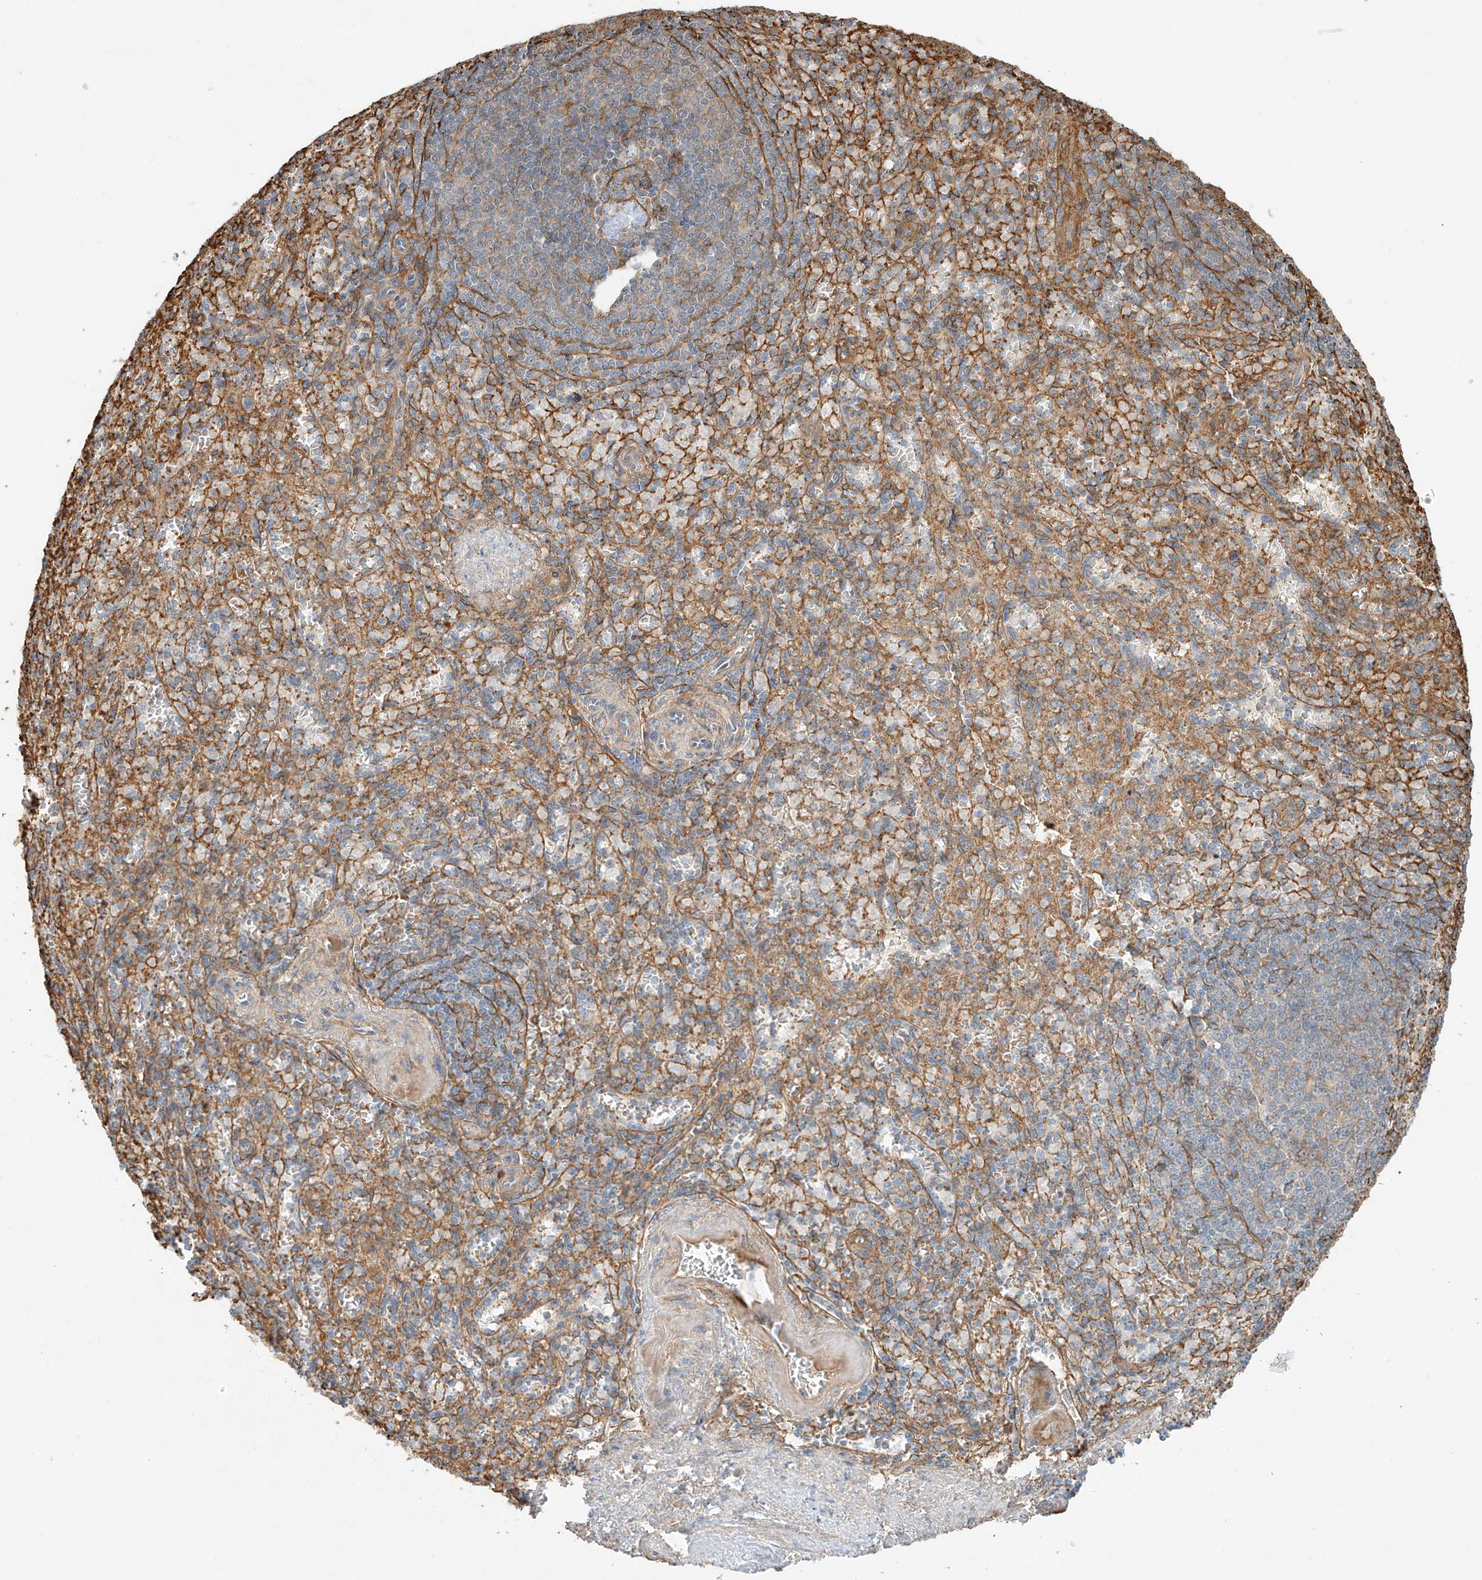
{"staining": {"intensity": "negative", "quantity": "none", "location": "none"}, "tissue": "spleen", "cell_type": "Cells in red pulp", "image_type": "normal", "snomed": [{"axis": "morphology", "description": "Normal tissue, NOS"}, {"axis": "topography", "description": "Spleen"}], "caption": "A high-resolution photomicrograph shows IHC staining of unremarkable spleen, which displays no significant positivity in cells in red pulp. (DAB IHC visualized using brightfield microscopy, high magnification).", "gene": "CSMD3", "patient": {"sex": "female", "age": 74}}